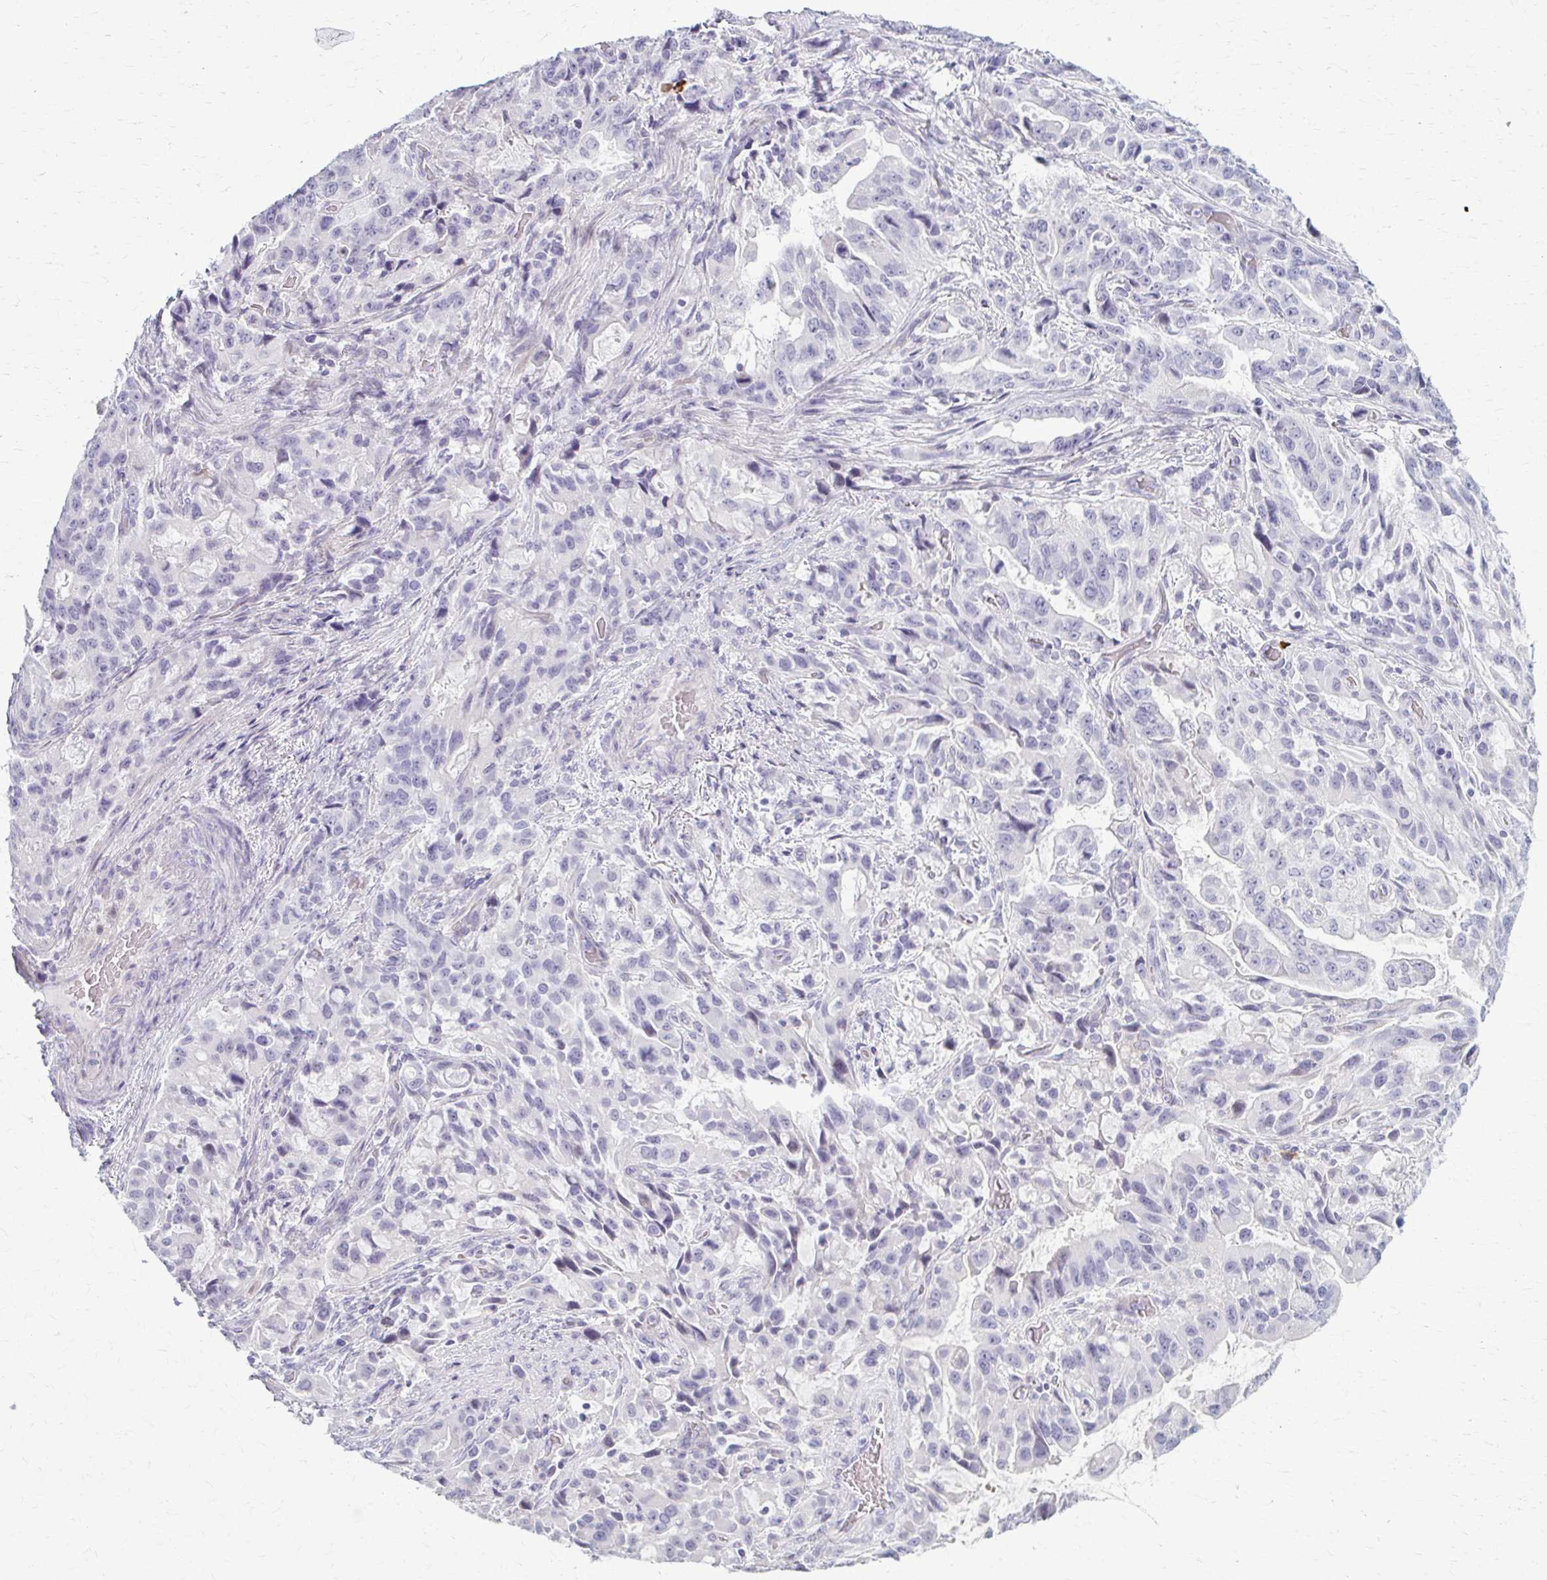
{"staining": {"intensity": "negative", "quantity": "none", "location": "none"}, "tissue": "stomach cancer", "cell_type": "Tumor cells", "image_type": "cancer", "snomed": [{"axis": "morphology", "description": "Adenocarcinoma, NOS"}, {"axis": "topography", "description": "Stomach, upper"}], "caption": "Tumor cells show no significant protein staining in stomach adenocarcinoma.", "gene": "LDLRAP1", "patient": {"sex": "male", "age": 85}}